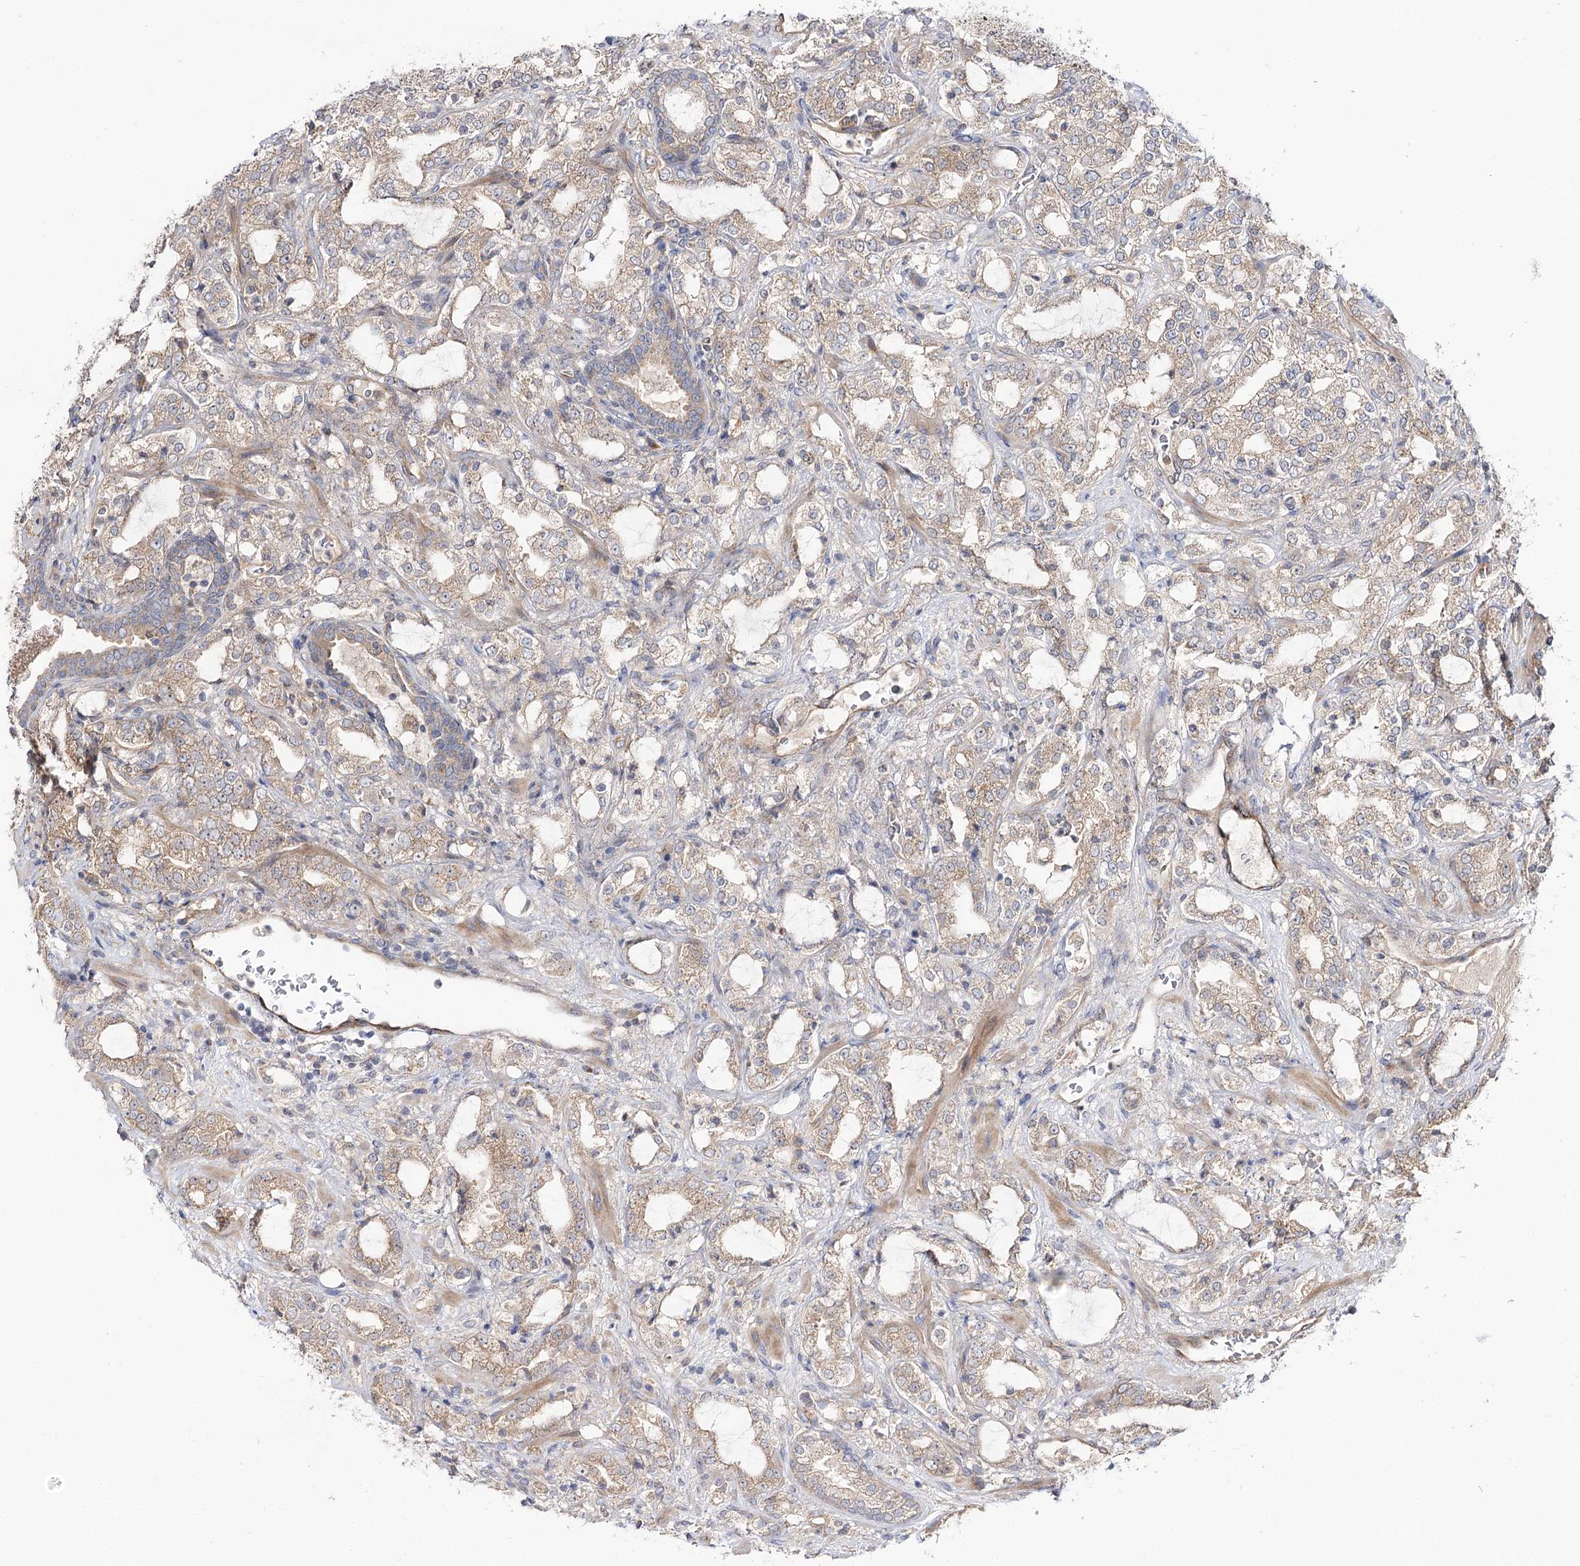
{"staining": {"intensity": "moderate", "quantity": "25%-75%", "location": "cytoplasmic/membranous"}, "tissue": "prostate cancer", "cell_type": "Tumor cells", "image_type": "cancer", "snomed": [{"axis": "morphology", "description": "Adenocarcinoma, High grade"}, {"axis": "topography", "description": "Prostate"}], "caption": "High-magnification brightfield microscopy of prostate cancer (high-grade adenocarcinoma) stained with DAB (brown) and counterstained with hematoxylin (blue). tumor cells exhibit moderate cytoplasmic/membranous positivity is appreciated in about25%-75% of cells.", "gene": "C11orf80", "patient": {"sex": "male", "age": 64}}